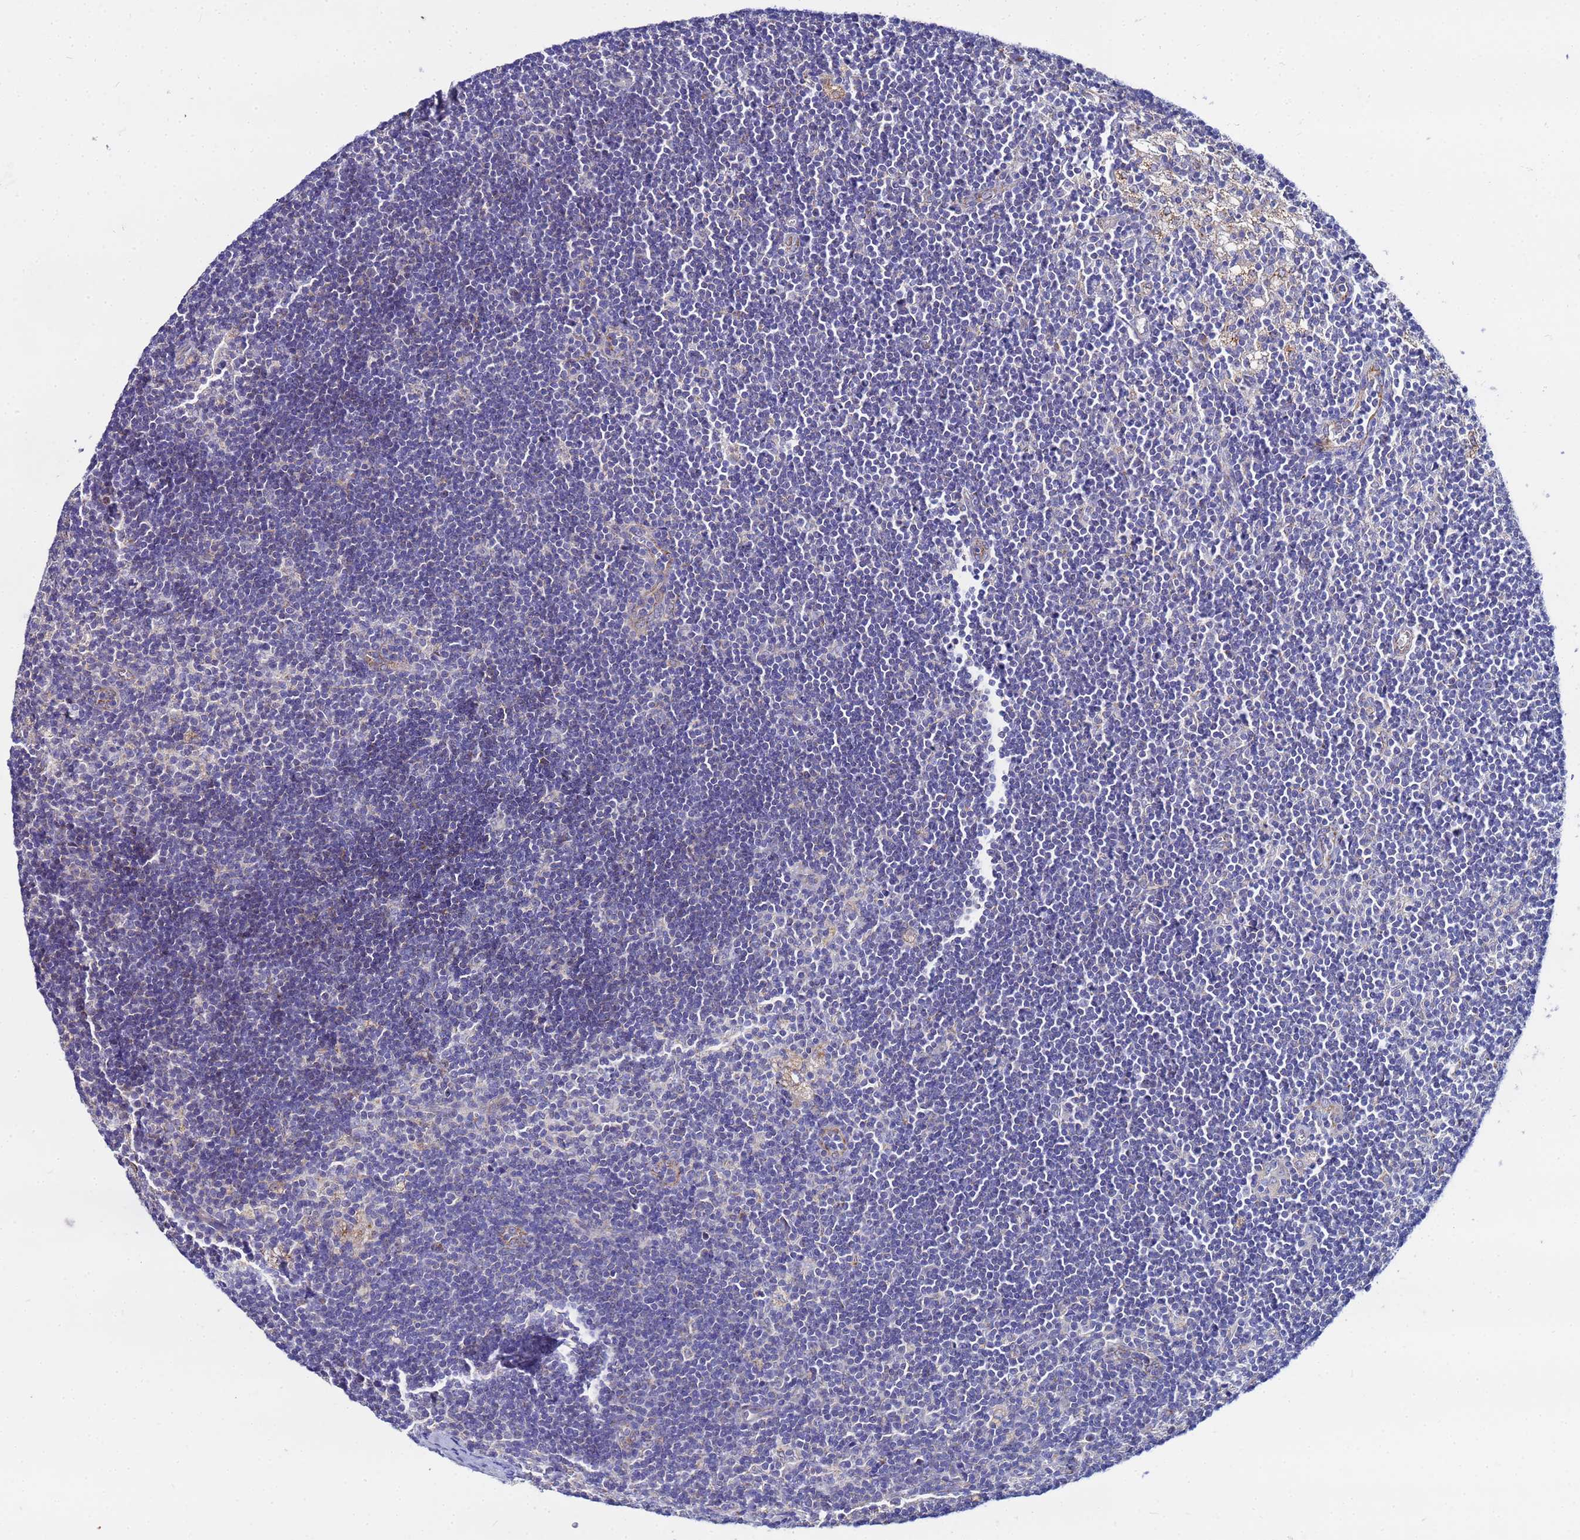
{"staining": {"intensity": "negative", "quantity": "none", "location": "none"}, "tissue": "lymph node", "cell_type": "Germinal center cells", "image_type": "normal", "snomed": [{"axis": "morphology", "description": "Normal tissue, NOS"}, {"axis": "topography", "description": "Lymph node"}], "caption": "Protein analysis of normal lymph node shows no significant positivity in germinal center cells.", "gene": "FAHD2A", "patient": {"sex": "male", "age": 24}}